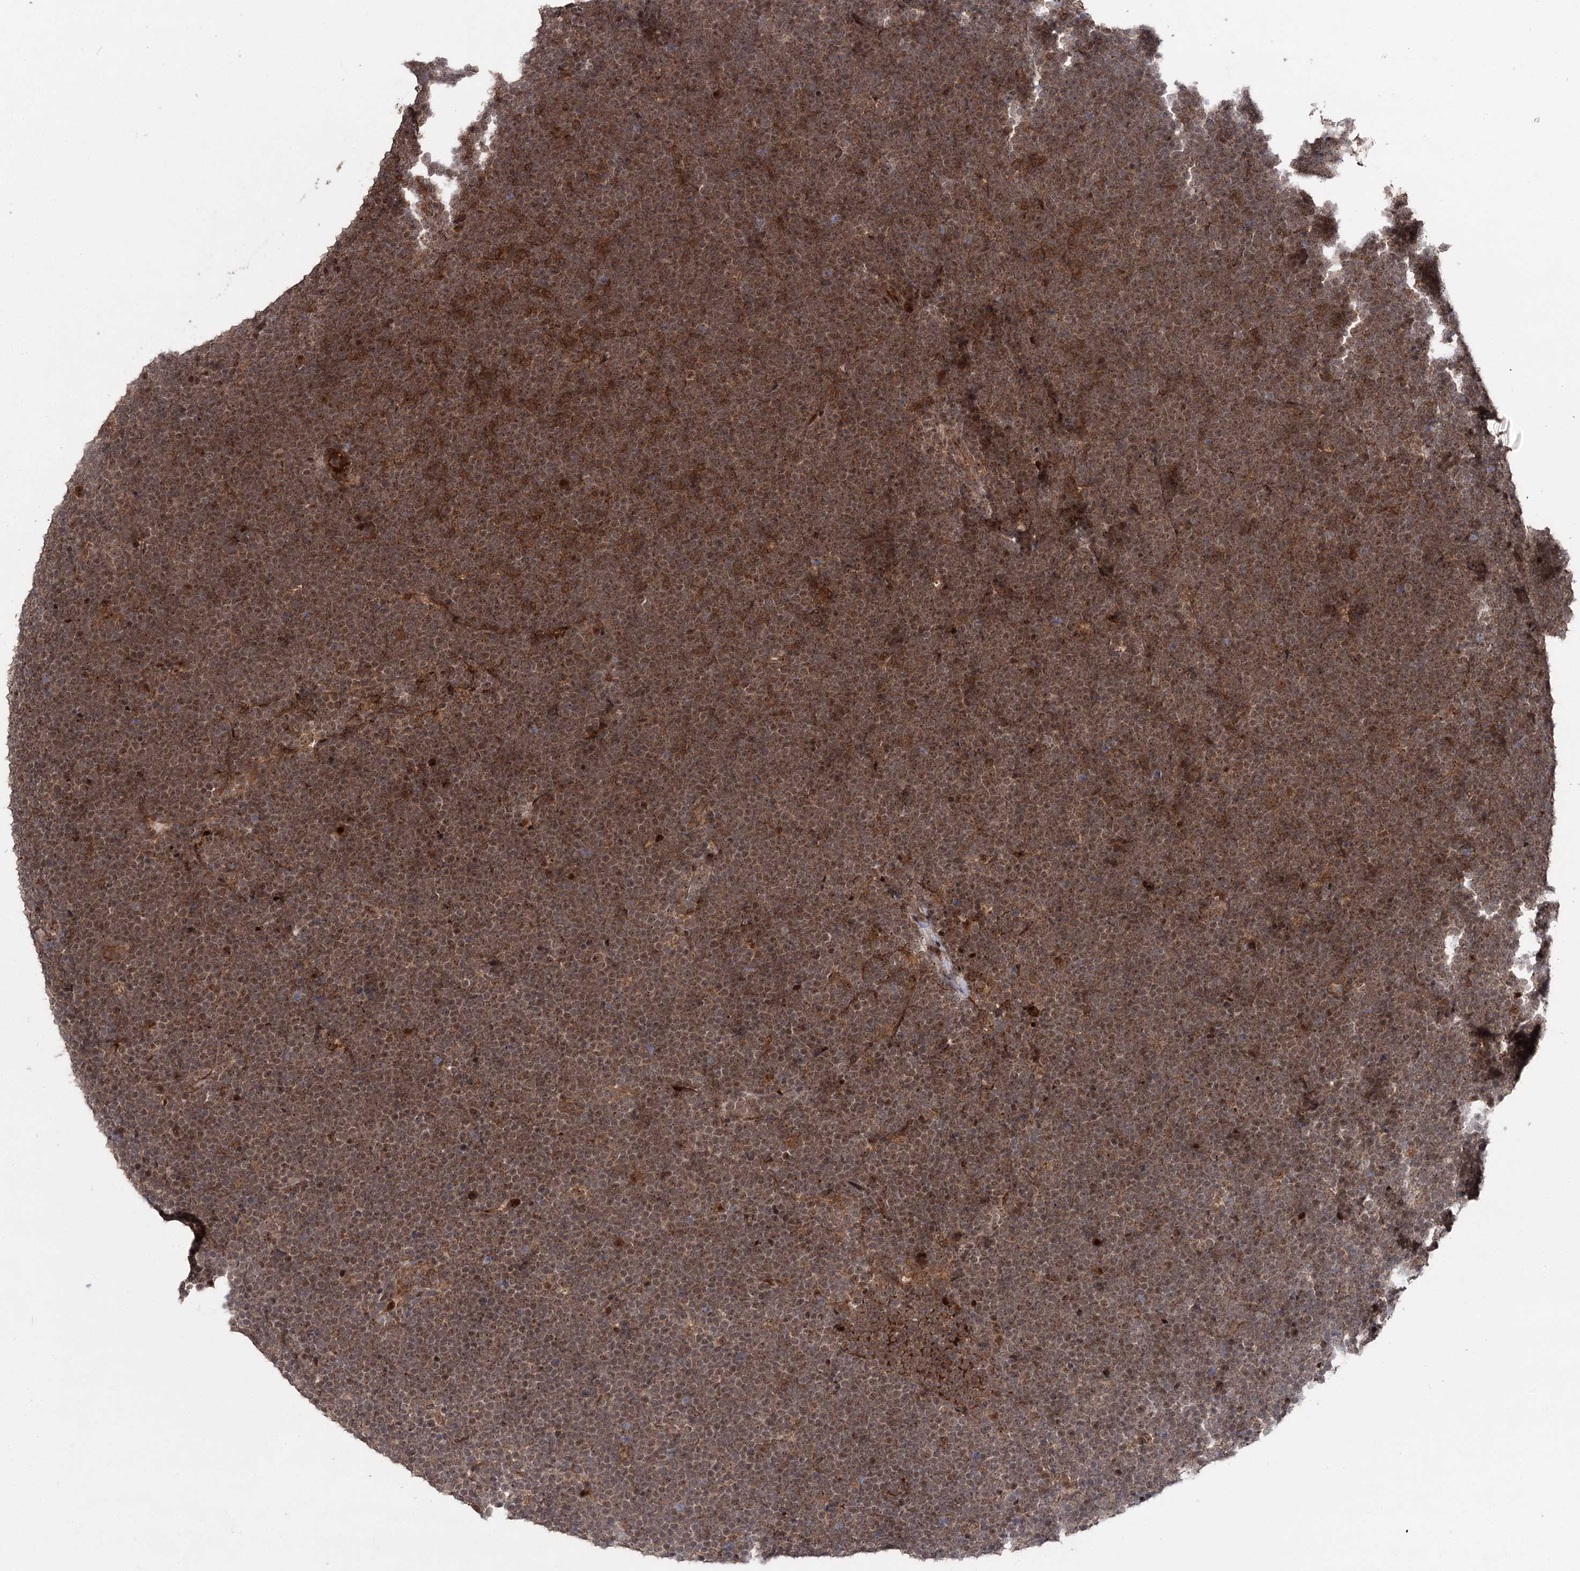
{"staining": {"intensity": "moderate", "quantity": ">75%", "location": "cytoplasmic/membranous,nuclear"}, "tissue": "lymphoma", "cell_type": "Tumor cells", "image_type": "cancer", "snomed": [{"axis": "morphology", "description": "Malignant lymphoma, non-Hodgkin's type, High grade"}, {"axis": "topography", "description": "Lymph node"}], "caption": "Immunohistochemistry (IHC) of lymphoma demonstrates medium levels of moderate cytoplasmic/membranous and nuclear staining in about >75% of tumor cells. The staining is performed using DAB (3,3'-diaminobenzidine) brown chromogen to label protein expression. The nuclei are counter-stained blue using hematoxylin.", "gene": "MKNK2", "patient": {"sex": "male", "age": 13}}